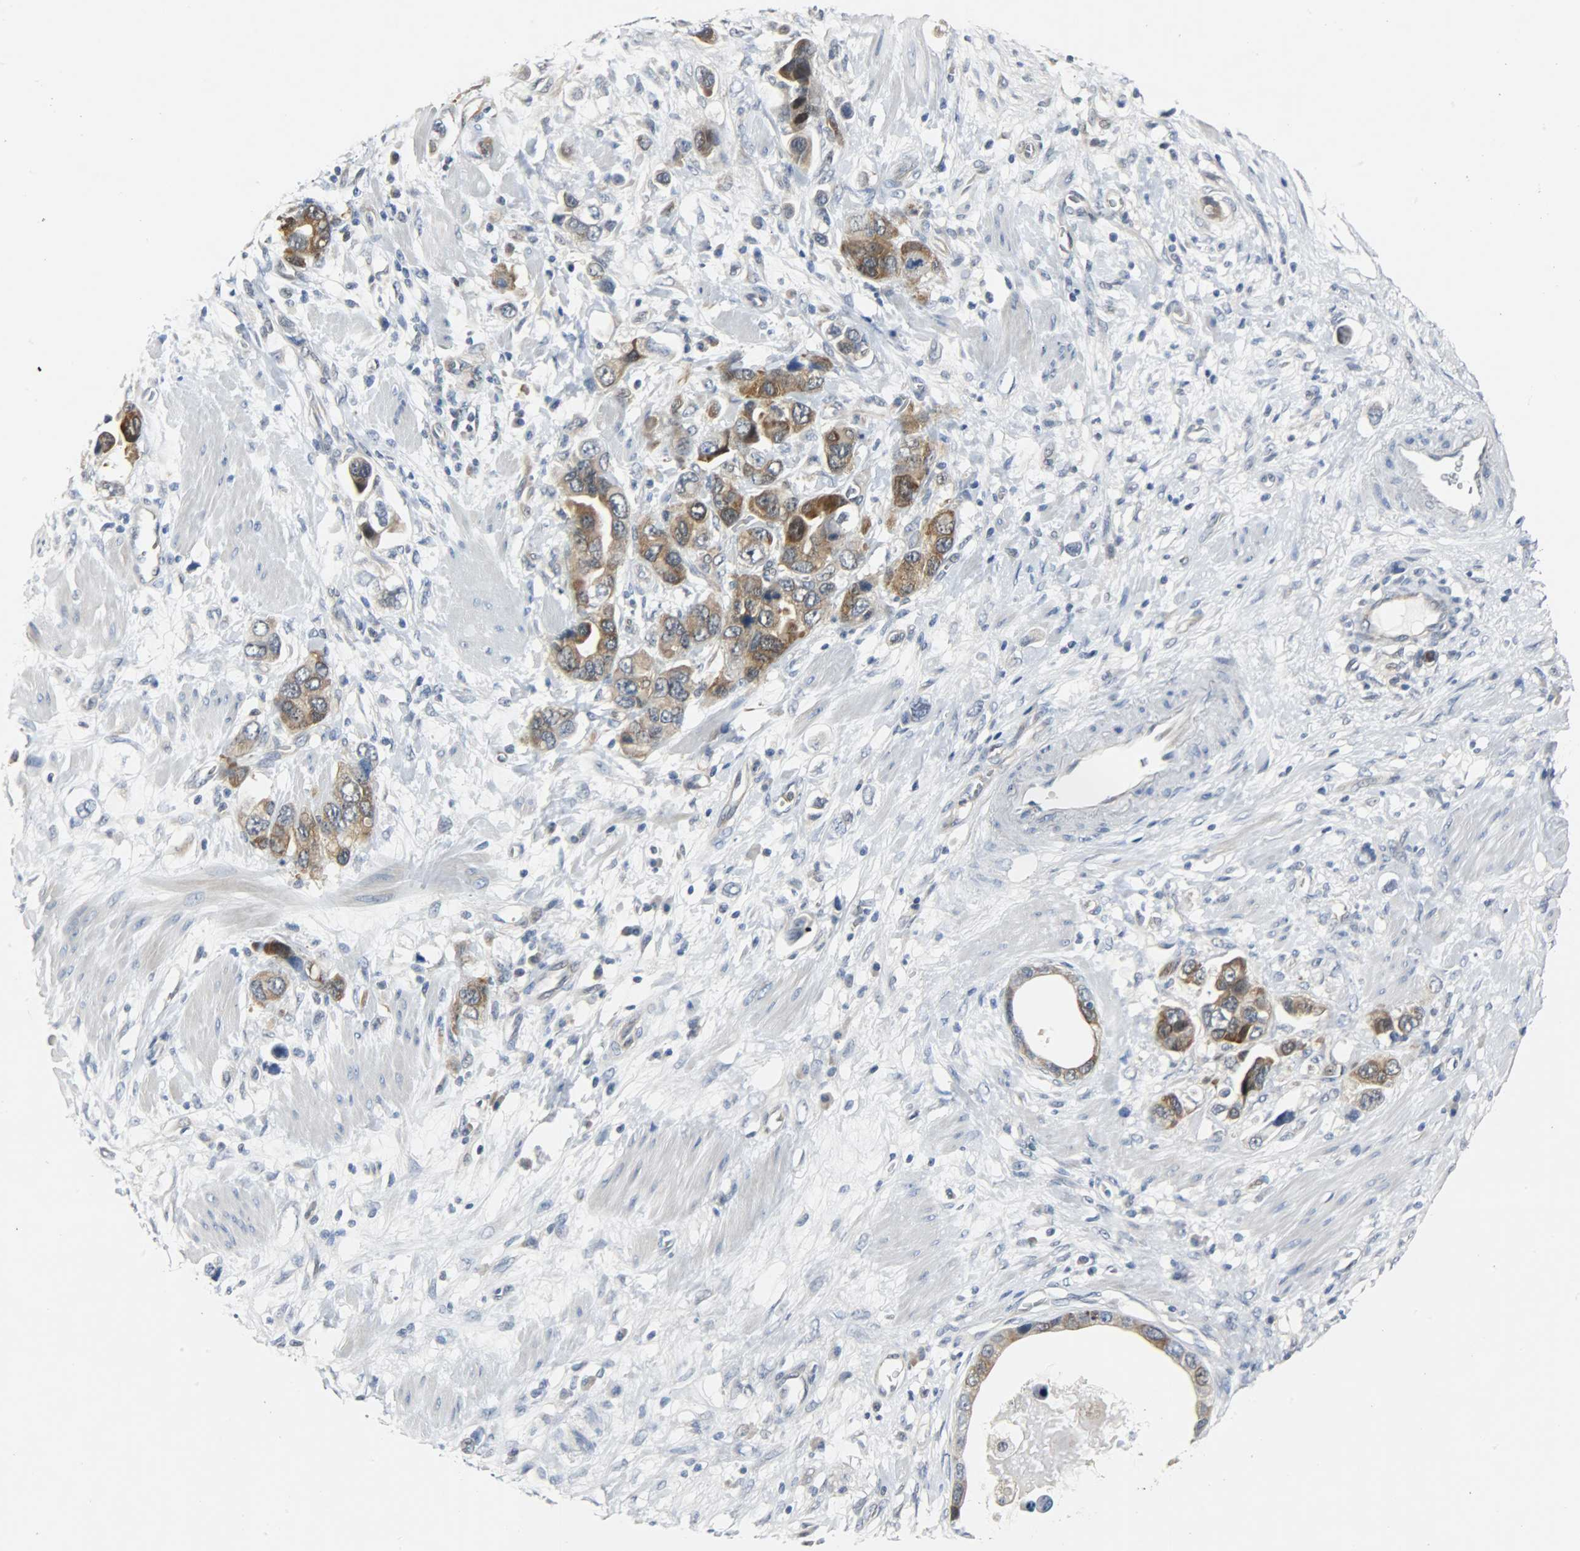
{"staining": {"intensity": "moderate", "quantity": ">75%", "location": "cytoplasmic/membranous"}, "tissue": "stomach cancer", "cell_type": "Tumor cells", "image_type": "cancer", "snomed": [{"axis": "morphology", "description": "Adenocarcinoma, NOS"}, {"axis": "topography", "description": "Stomach, lower"}], "caption": "The photomicrograph demonstrates a brown stain indicating the presence of a protein in the cytoplasmic/membranous of tumor cells in stomach adenocarcinoma. (DAB = brown stain, brightfield microscopy at high magnification).", "gene": "EIF4EBP1", "patient": {"sex": "female", "age": 93}}